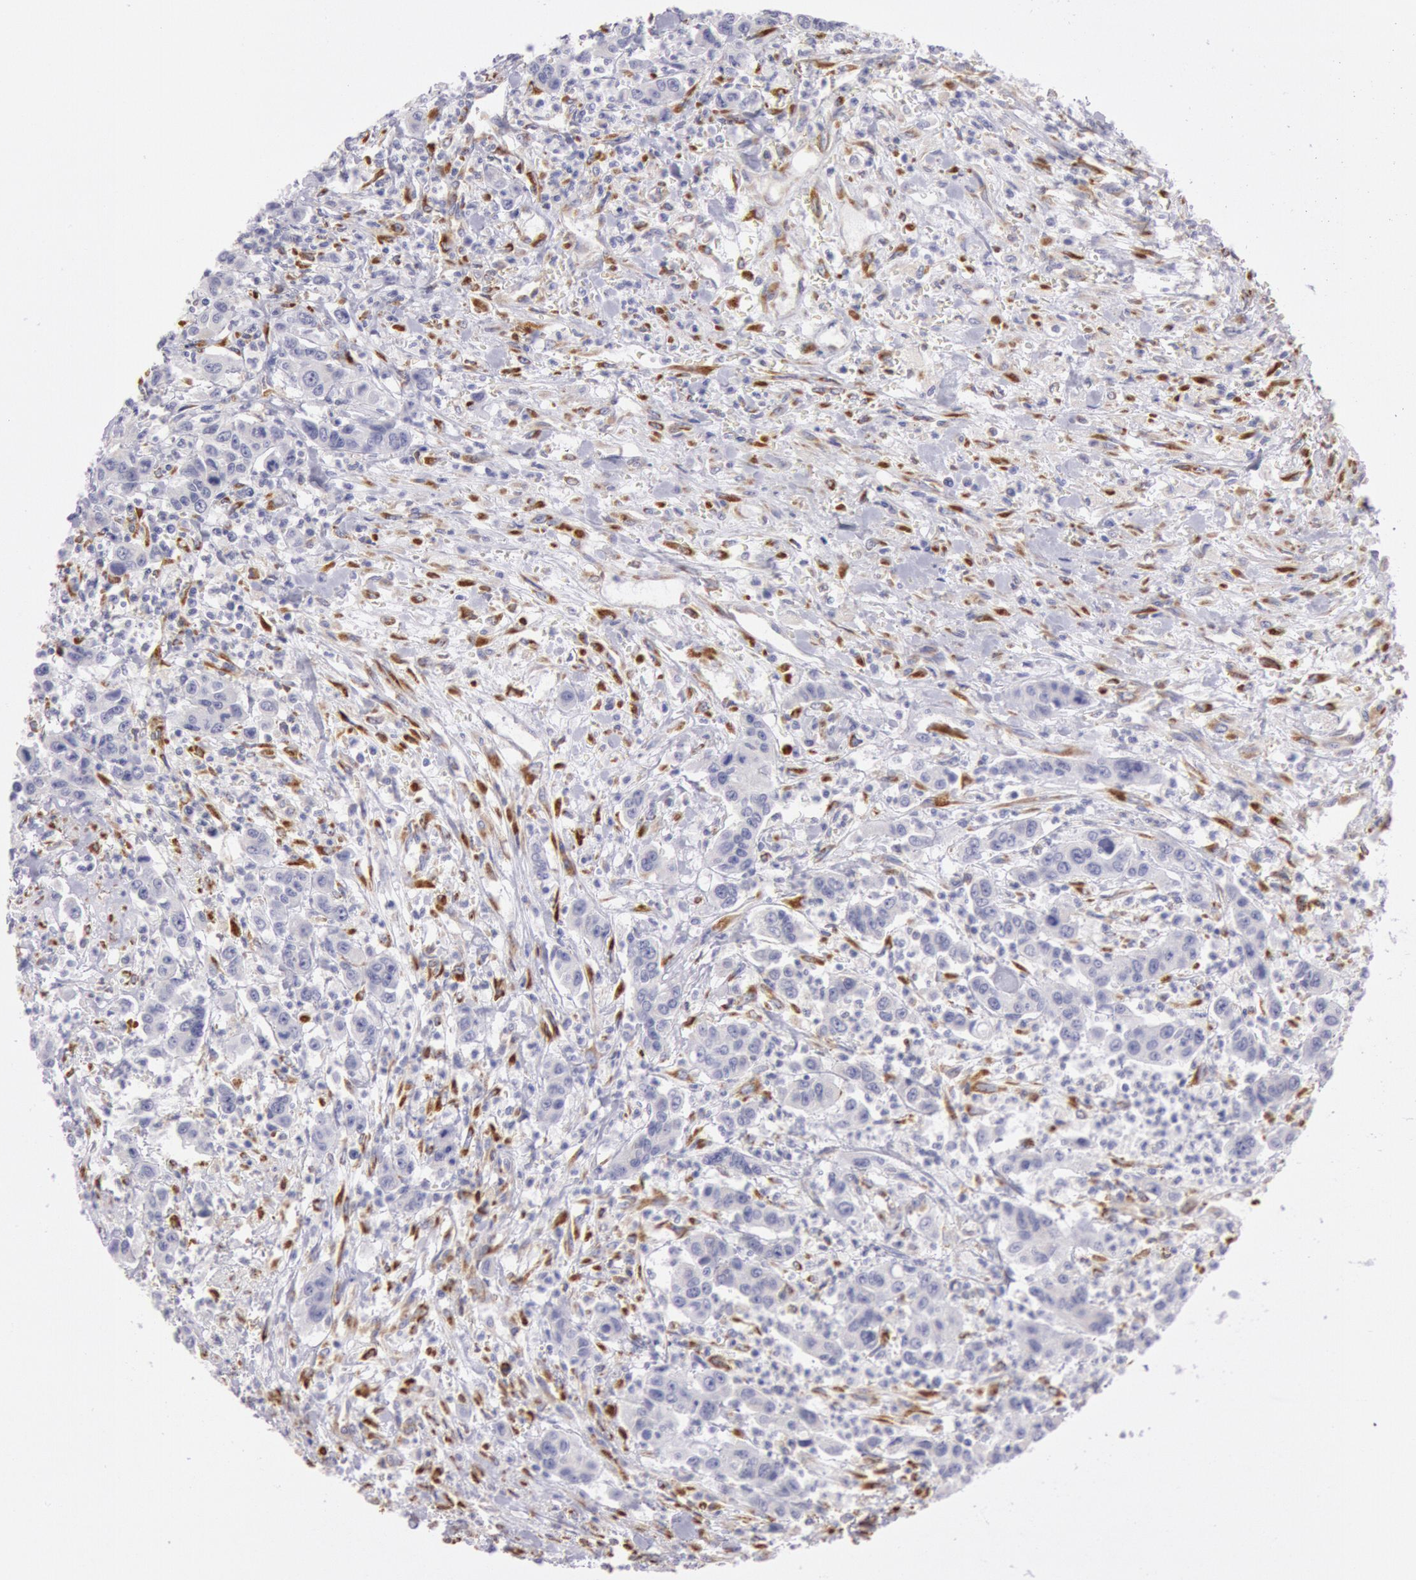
{"staining": {"intensity": "negative", "quantity": "none", "location": "none"}, "tissue": "urothelial cancer", "cell_type": "Tumor cells", "image_type": "cancer", "snomed": [{"axis": "morphology", "description": "Urothelial carcinoma, High grade"}, {"axis": "topography", "description": "Urinary bladder"}], "caption": "Immunohistochemical staining of urothelial carcinoma (high-grade) displays no significant staining in tumor cells. (Brightfield microscopy of DAB IHC at high magnification).", "gene": "CIDEB", "patient": {"sex": "male", "age": 86}}